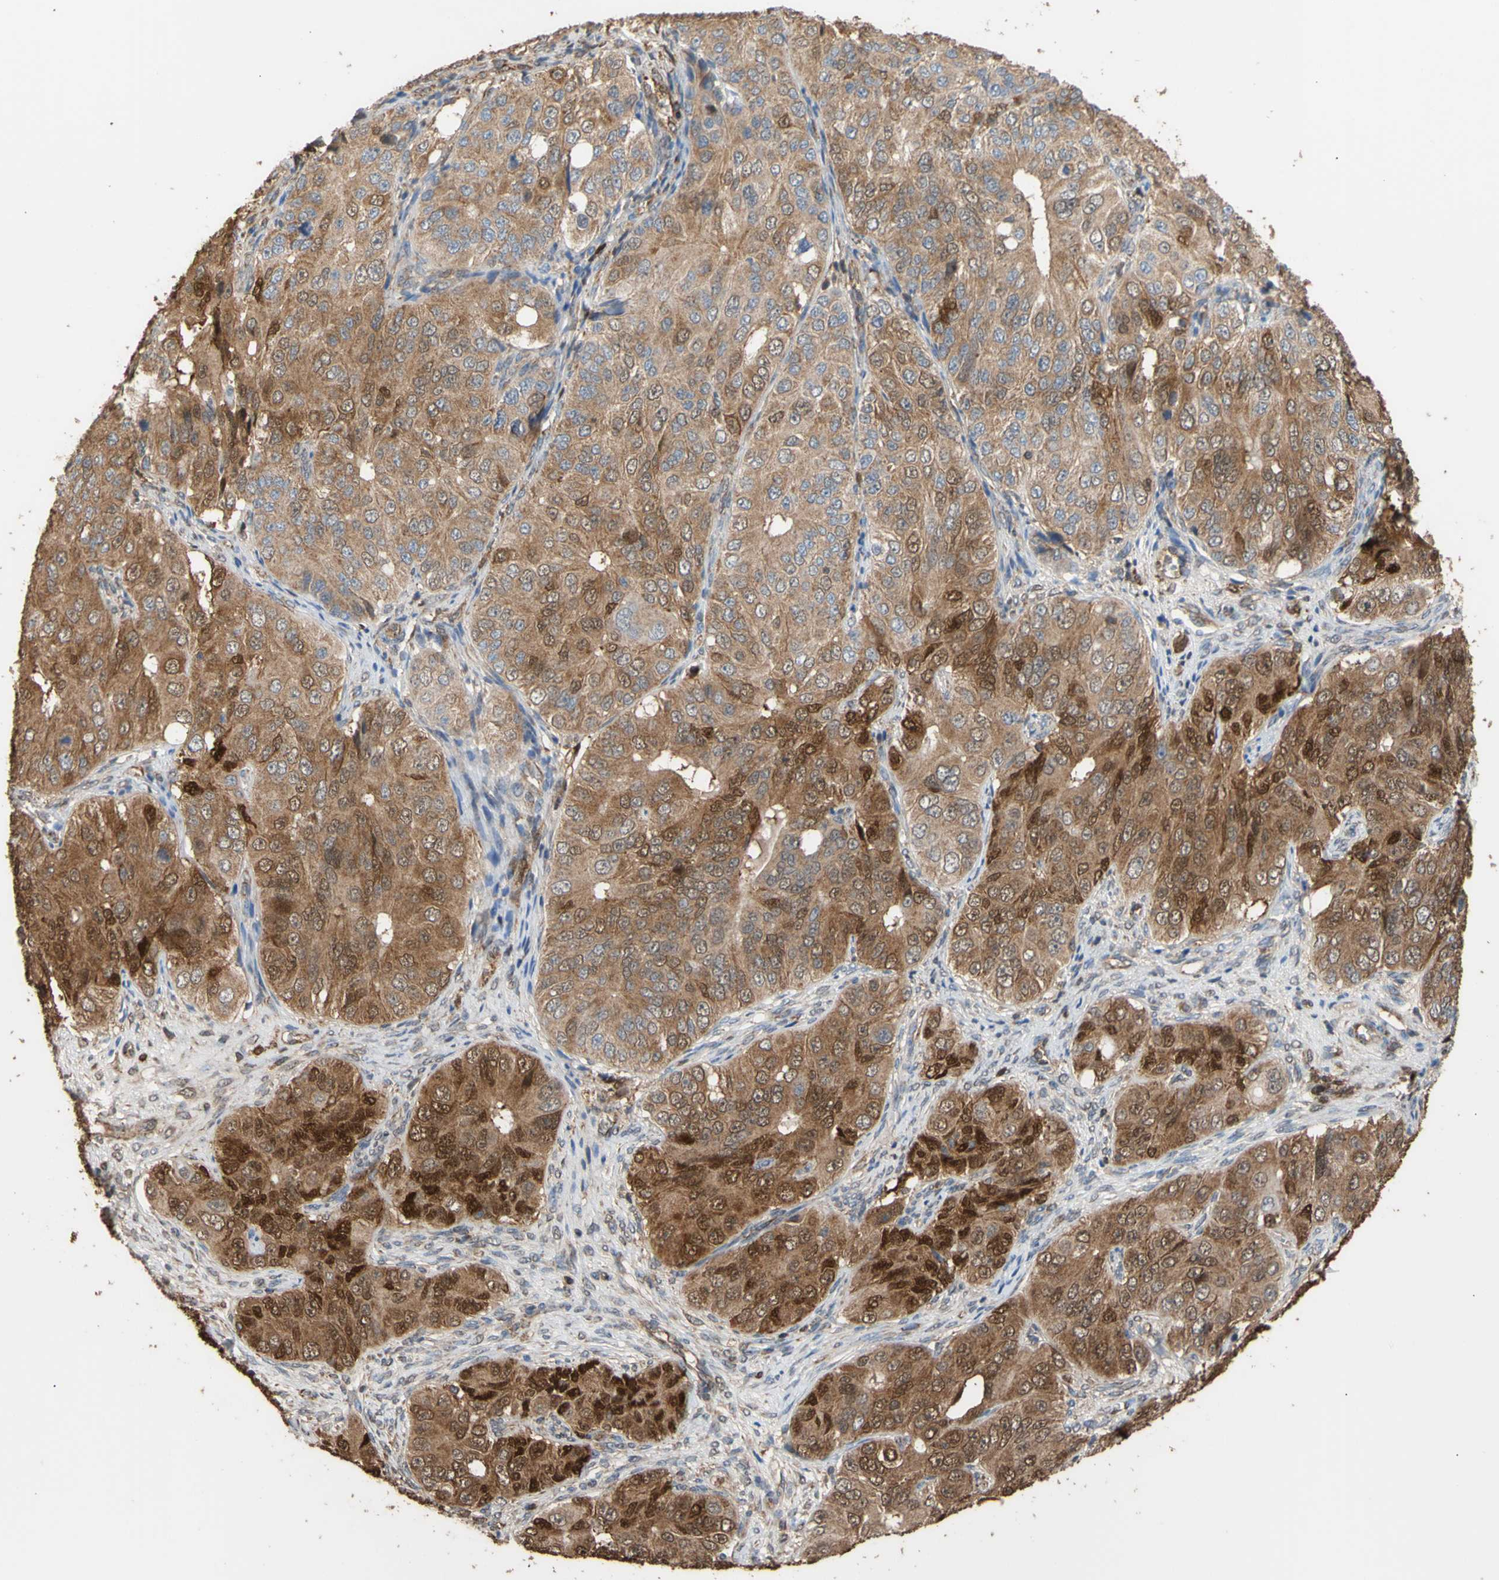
{"staining": {"intensity": "moderate", "quantity": ">75%", "location": "cytoplasmic/membranous,nuclear"}, "tissue": "ovarian cancer", "cell_type": "Tumor cells", "image_type": "cancer", "snomed": [{"axis": "morphology", "description": "Carcinoma, endometroid"}, {"axis": "topography", "description": "Ovary"}], "caption": "Tumor cells exhibit moderate cytoplasmic/membranous and nuclear staining in approximately >75% of cells in ovarian cancer (endometroid carcinoma). The protein is shown in brown color, while the nuclei are stained blue.", "gene": "ALDH9A1", "patient": {"sex": "female", "age": 51}}